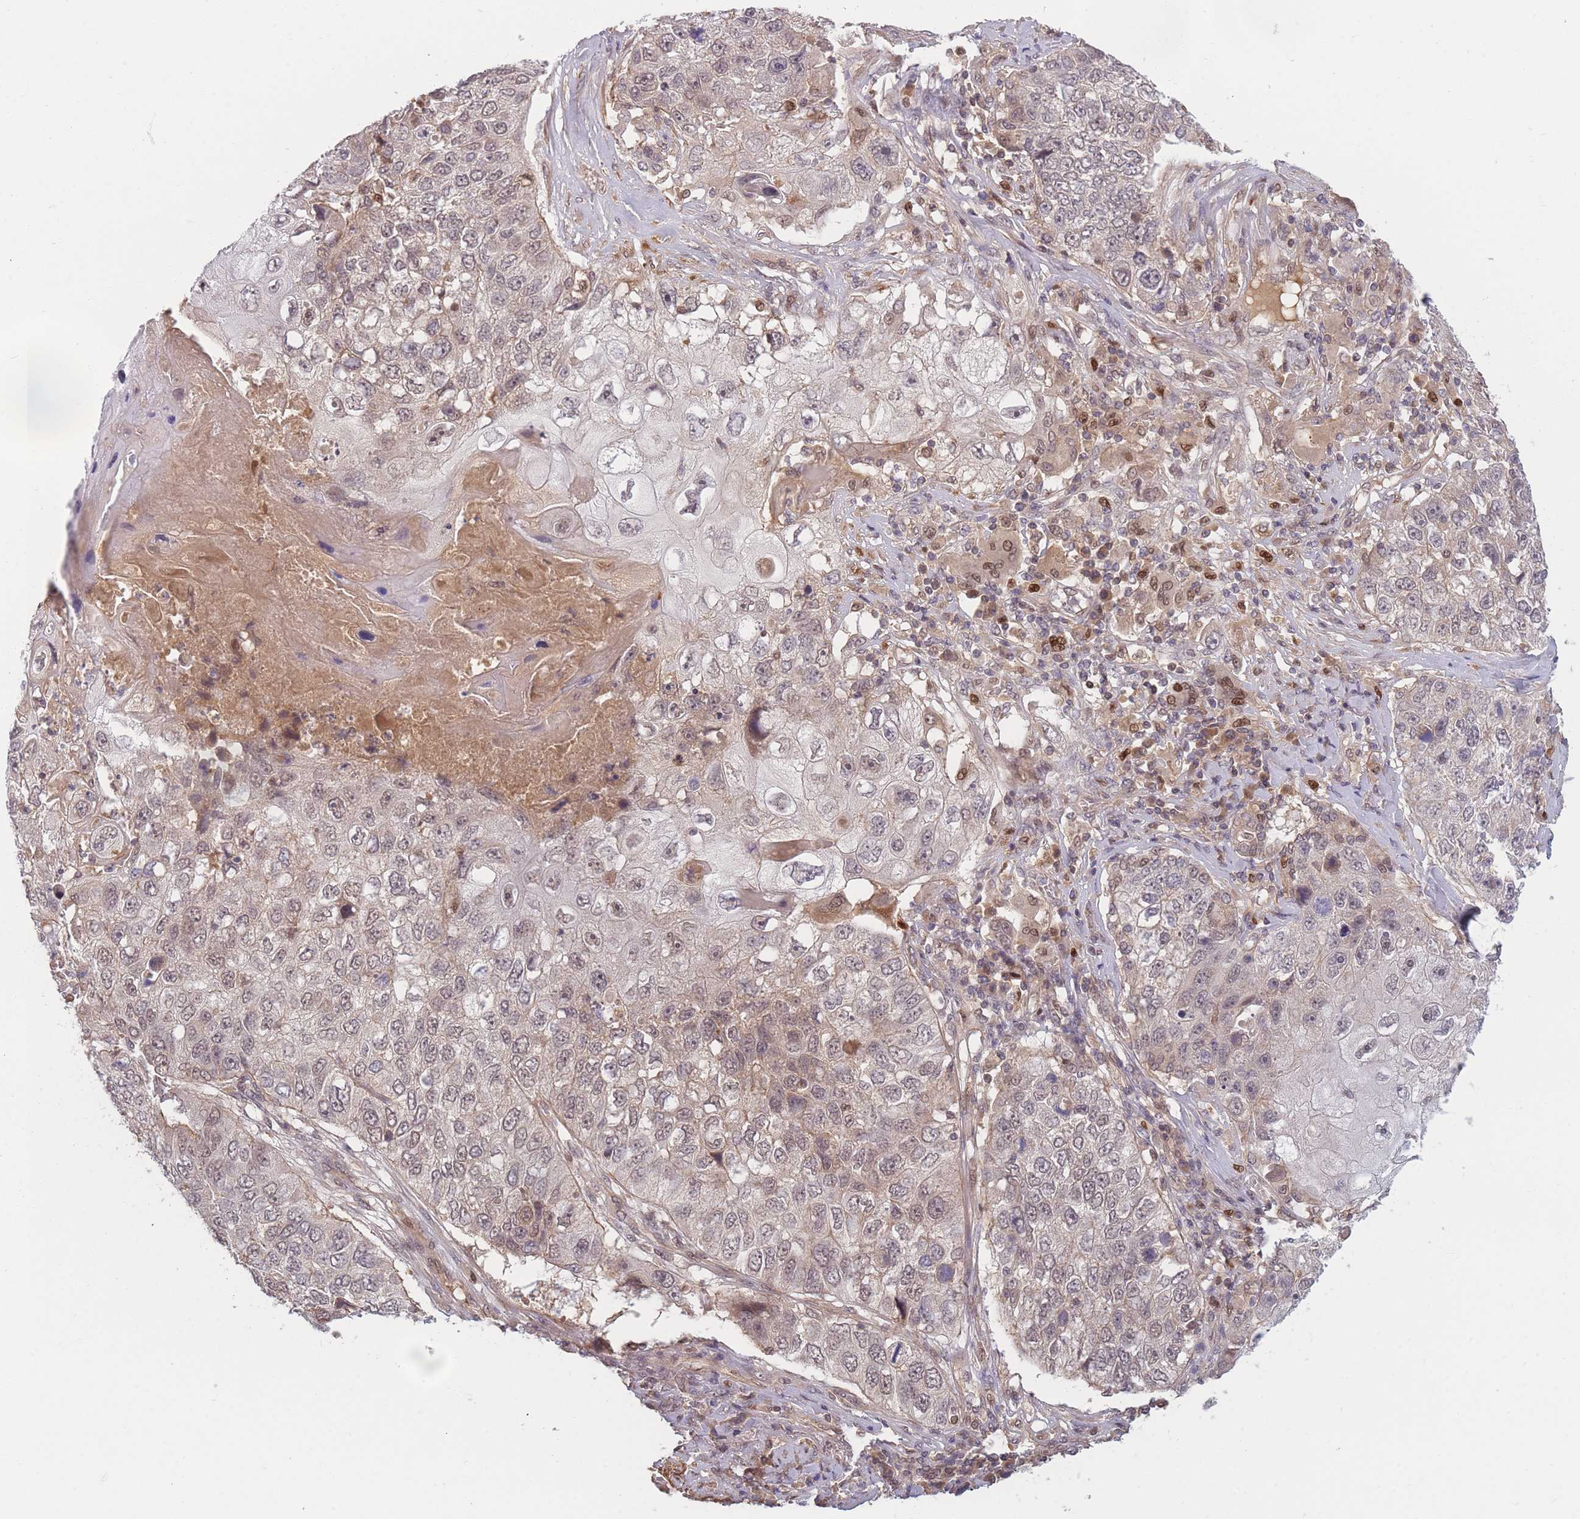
{"staining": {"intensity": "weak", "quantity": "25%-75%", "location": "cytoplasmic/membranous"}, "tissue": "lung cancer", "cell_type": "Tumor cells", "image_type": "cancer", "snomed": [{"axis": "morphology", "description": "Squamous cell carcinoma, NOS"}, {"axis": "topography", "description": "Lung"}], "caption": "A histopathology image of lung cancer stained for a protein reveals weak cytoplasmic/membranous brown staining in tumor cells.", "gene": "FAM153A", "patient": {"sex": "male", "age": 61}}